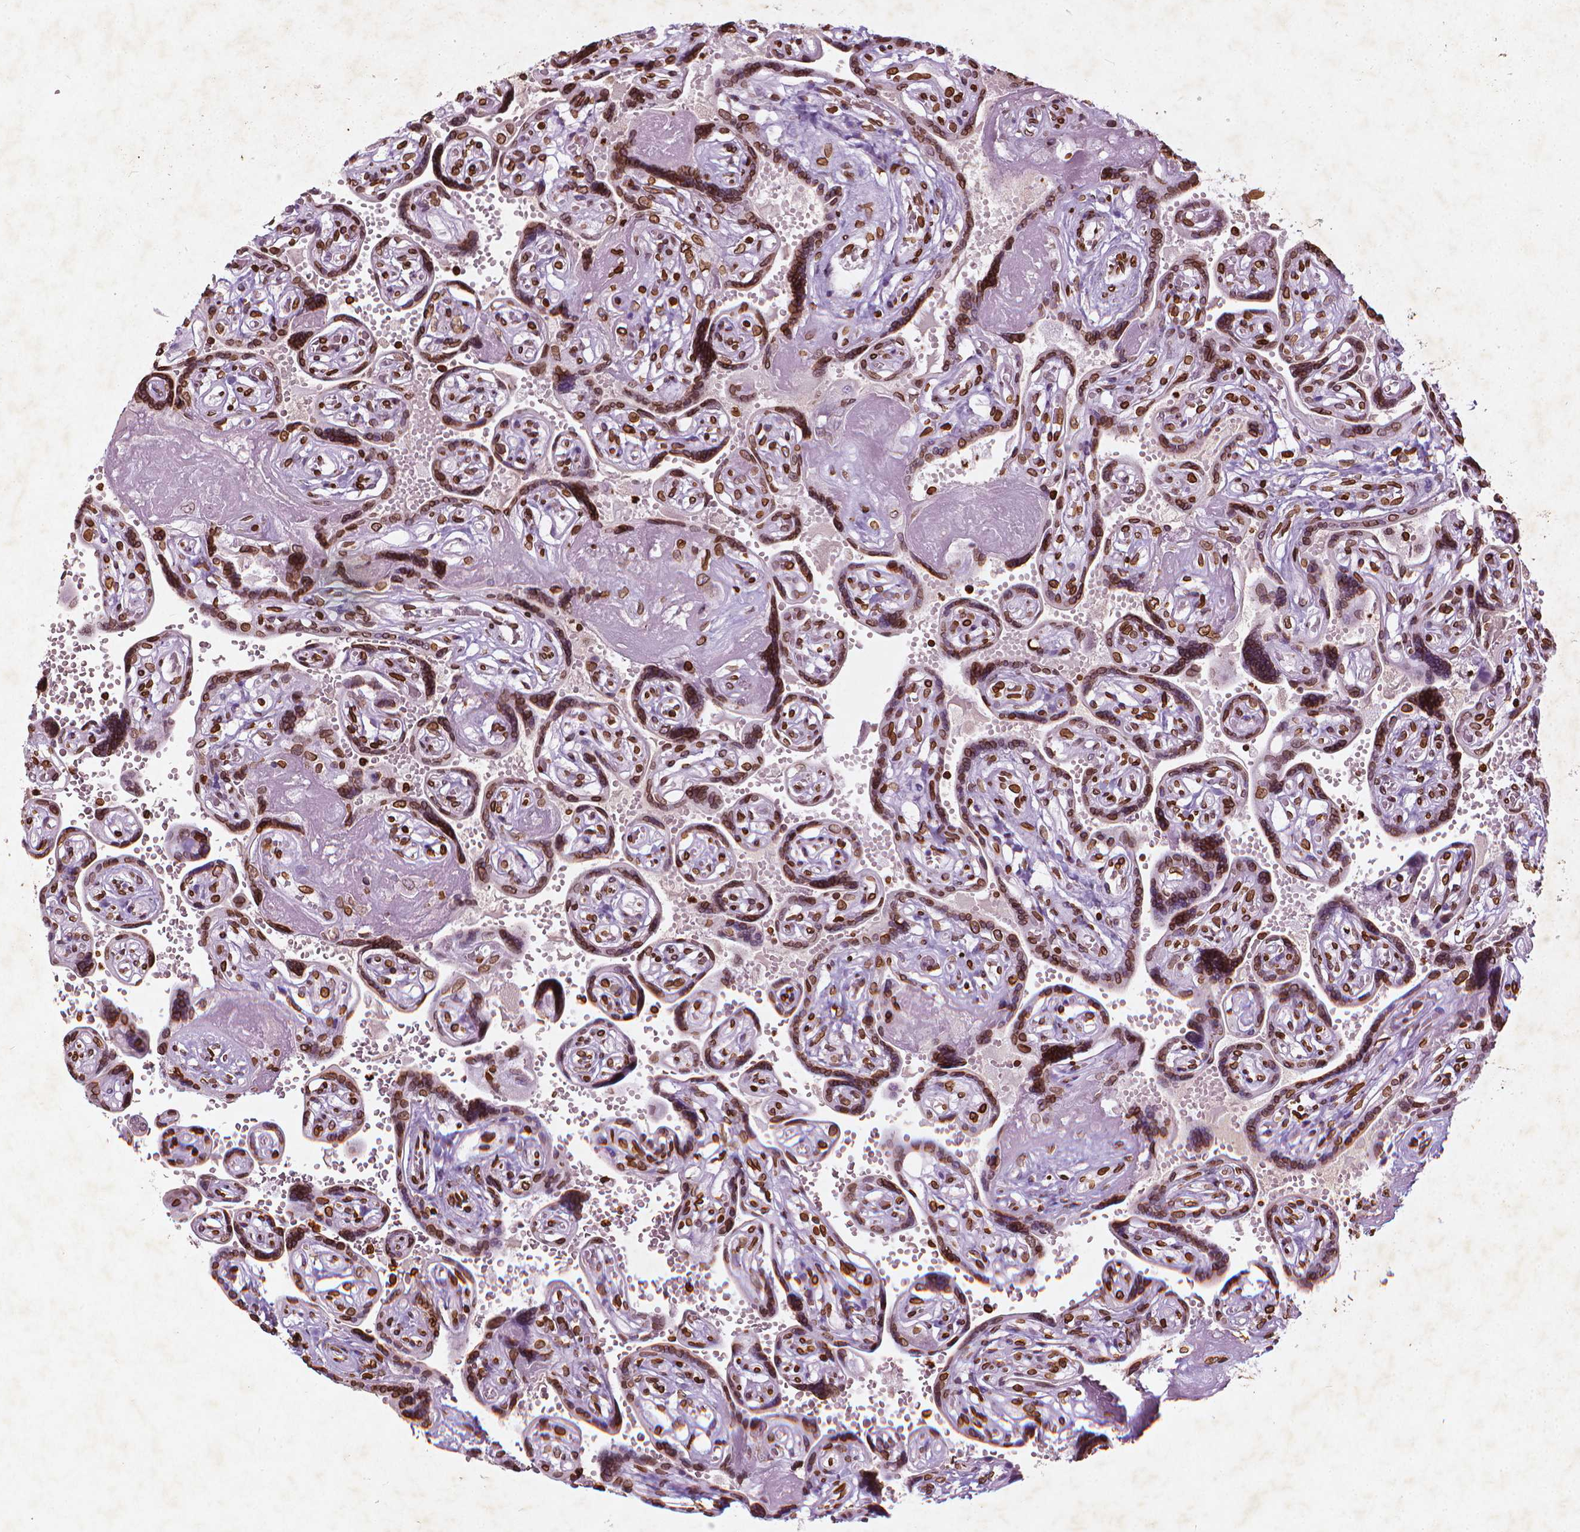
{"staining": {"intensity": "weak", "quantity": "25%-75%", "location": "cytoplasmic/membranous,nuclear"}, "tissue": "placenta", "cell_type": "Decidual cells", "image_type": "normal", "snomed": [{"axis": "morphology", "description": "Normal tissue, NOS"}, {"axis": "topography", "description": "Placenta"}], "caption": "Placenta was stained to show a protein in brown. There is low levels of weak cytoplasmic/membranous,nuclear staining in approximately 25%-75% of decidual cells. The protein of interest is stained brown, and the nuclei are stained in blue (DAB (3,3'-diaminobenzidine) IHC with brightfield microscopy, high magnification).", "gene": "LMNB1", "patient": {"sex": "female", "age": 32}}